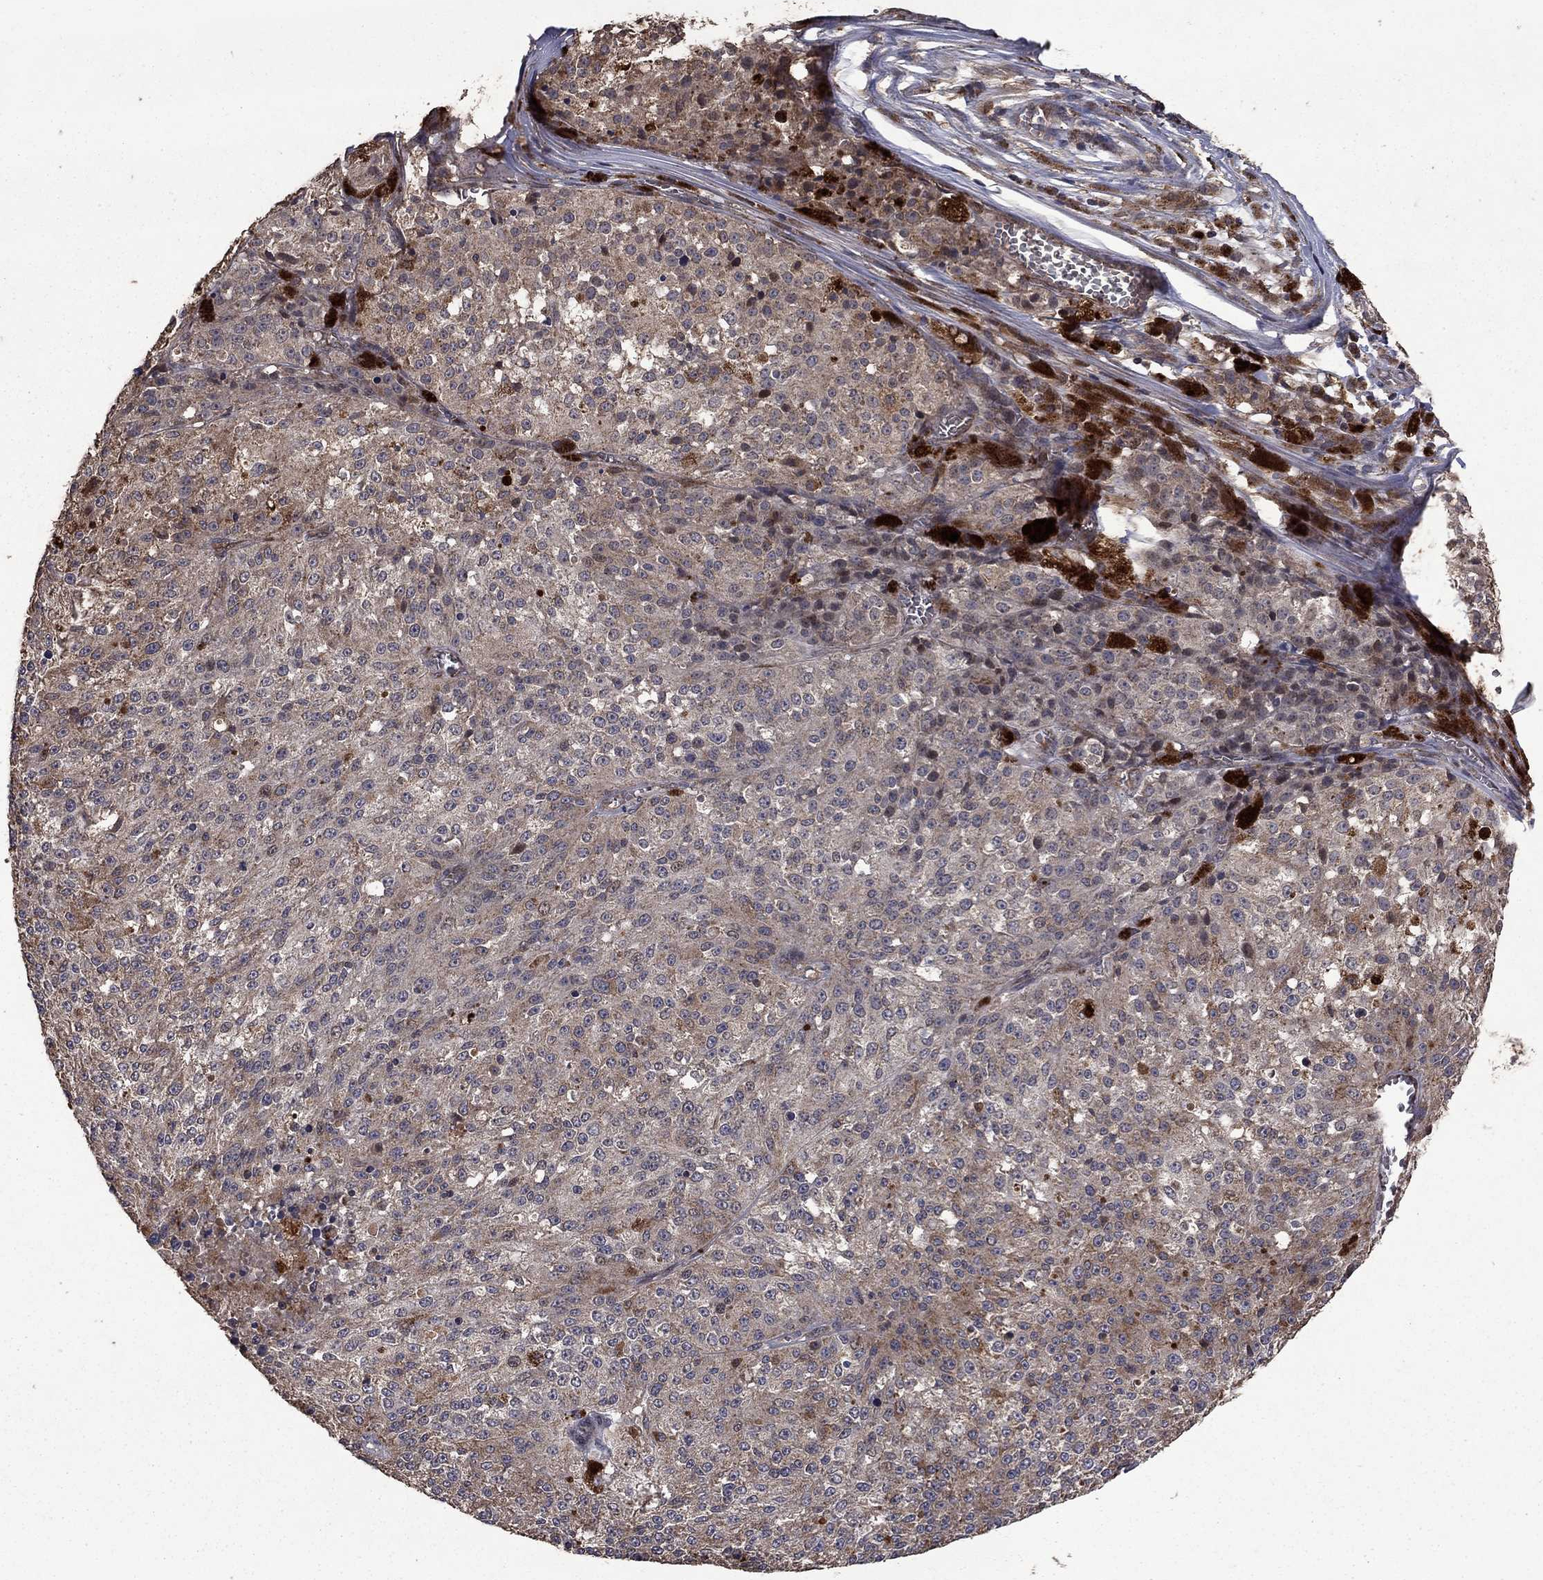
{"staining": {"intensity": "weak", "quantity": "<25%", "location": "cytoplasmic/membranous"}, "tissue": "melanoma", "cell_type": "Tumor cells", "image_type": "cancer", "snomed": [{"axis": "morphology", "description": "Malignant melanoma, Metastatic site"}, {"axis": "topography", "description": "Lymph node"}], "caption": "The photomicrograph exhibits no staining of tumor cells in melanoma. (DAB immunohistochemistry (IHC) with hematoxylin counter stain).", "gene": "DHRS1", "patient": {"sex": "female", "age": 64}}